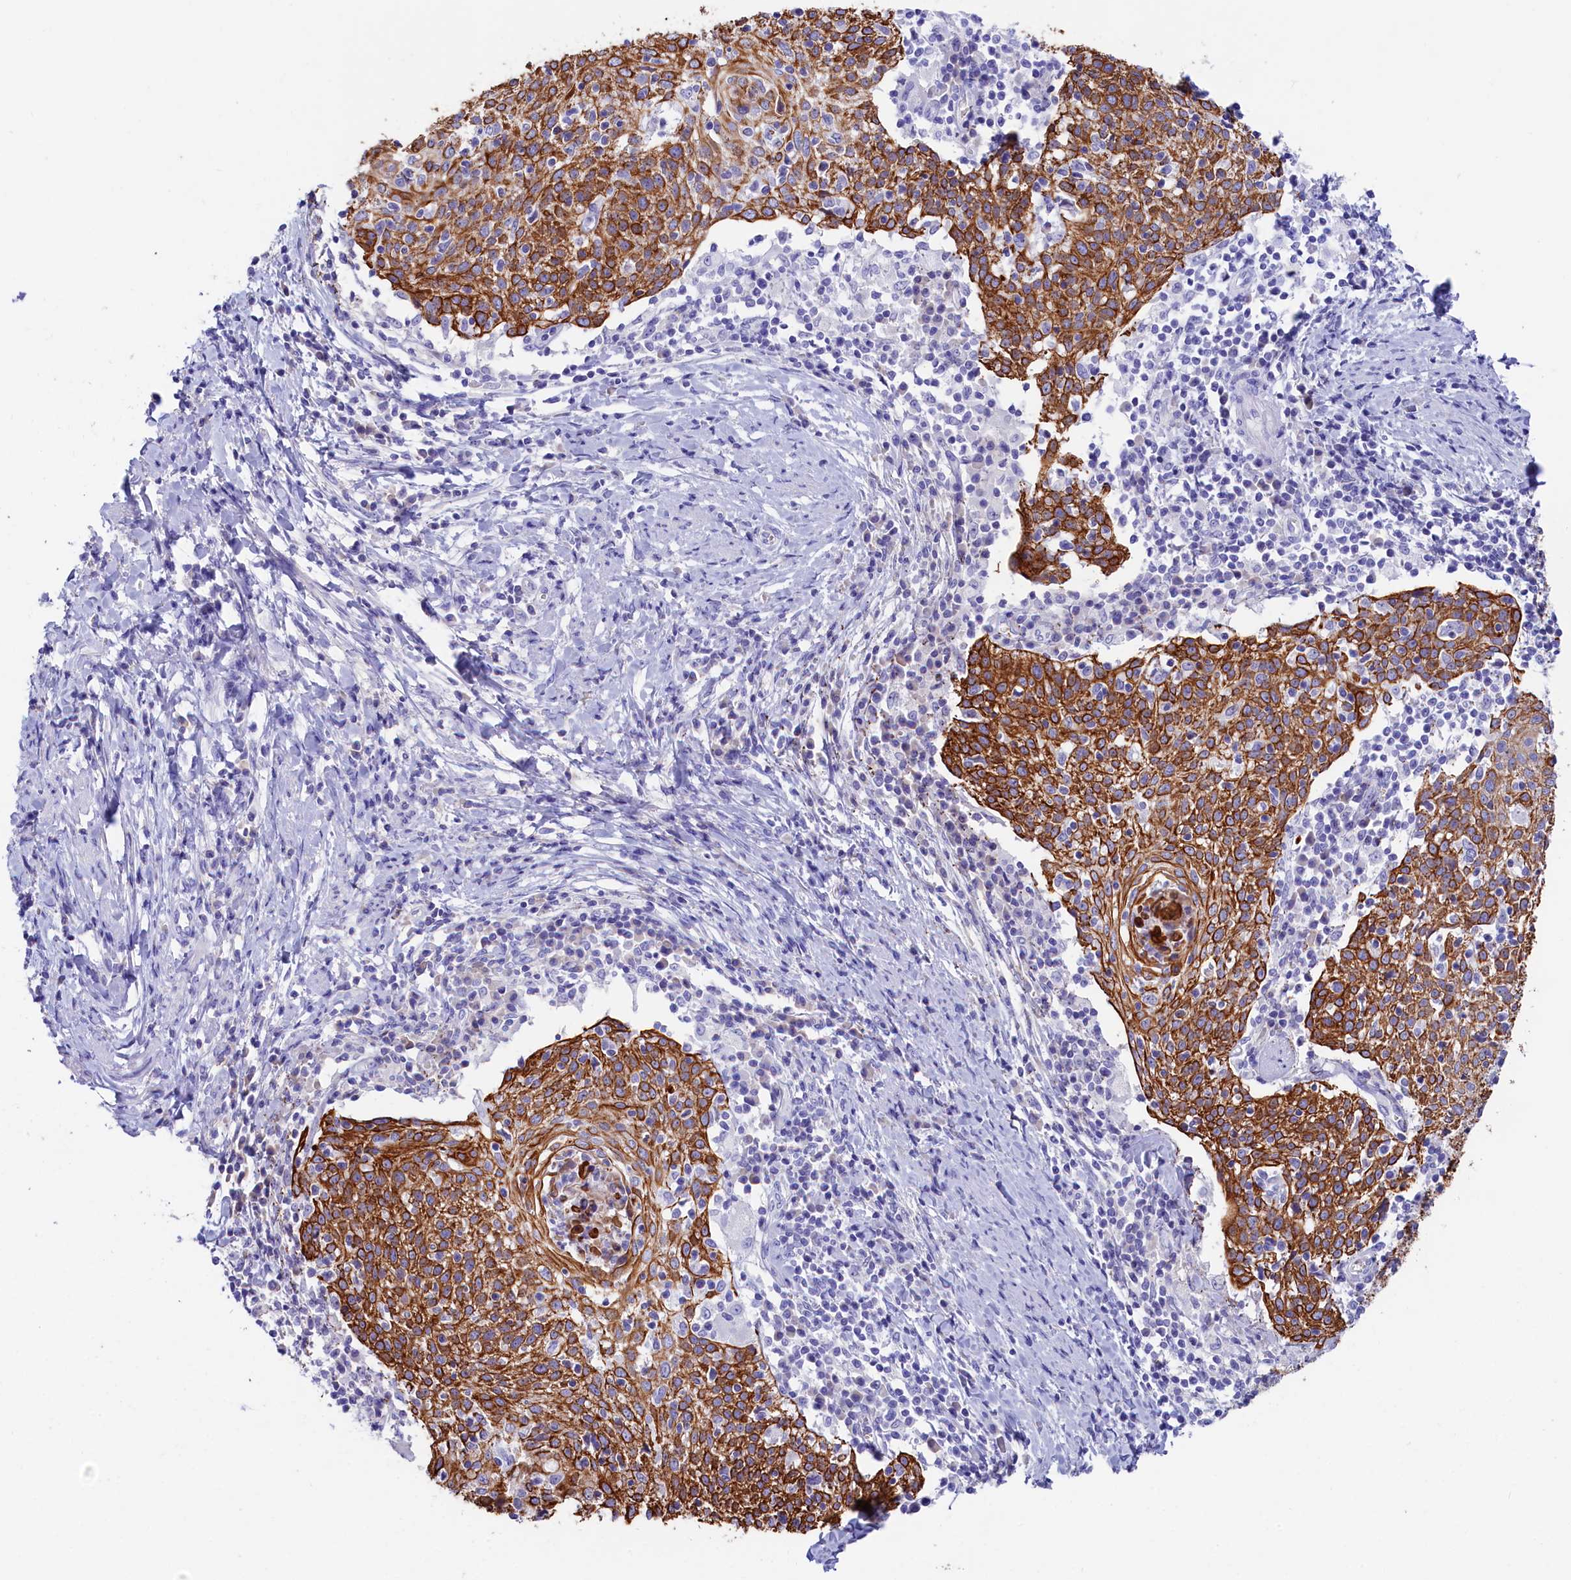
{"staining": {"intensity": "strong", "quantity": ">75%", "location": "cytoplasmic/membranous"}, "tissue": "cervical cancer", "cell_type": "Tumor cells", "image_type": "cancer", "snomed": [{"axis": "morphology", "description": "Squamous cell carcinoma, NOS"}, {"axis": "topography", "description": "Cervix"}], "caption": "Immunohistochemistry (IHC) of cervical squamous cell carcinoma shows high levels of strong cytoplasmic/membranous staining in approximately >75% of tumor cells. (brown staining indicates protein expression, while blue staining denotes nuclei).", "gene": "SULT2A1", "patient": {"sex": "female", "age": 52}}